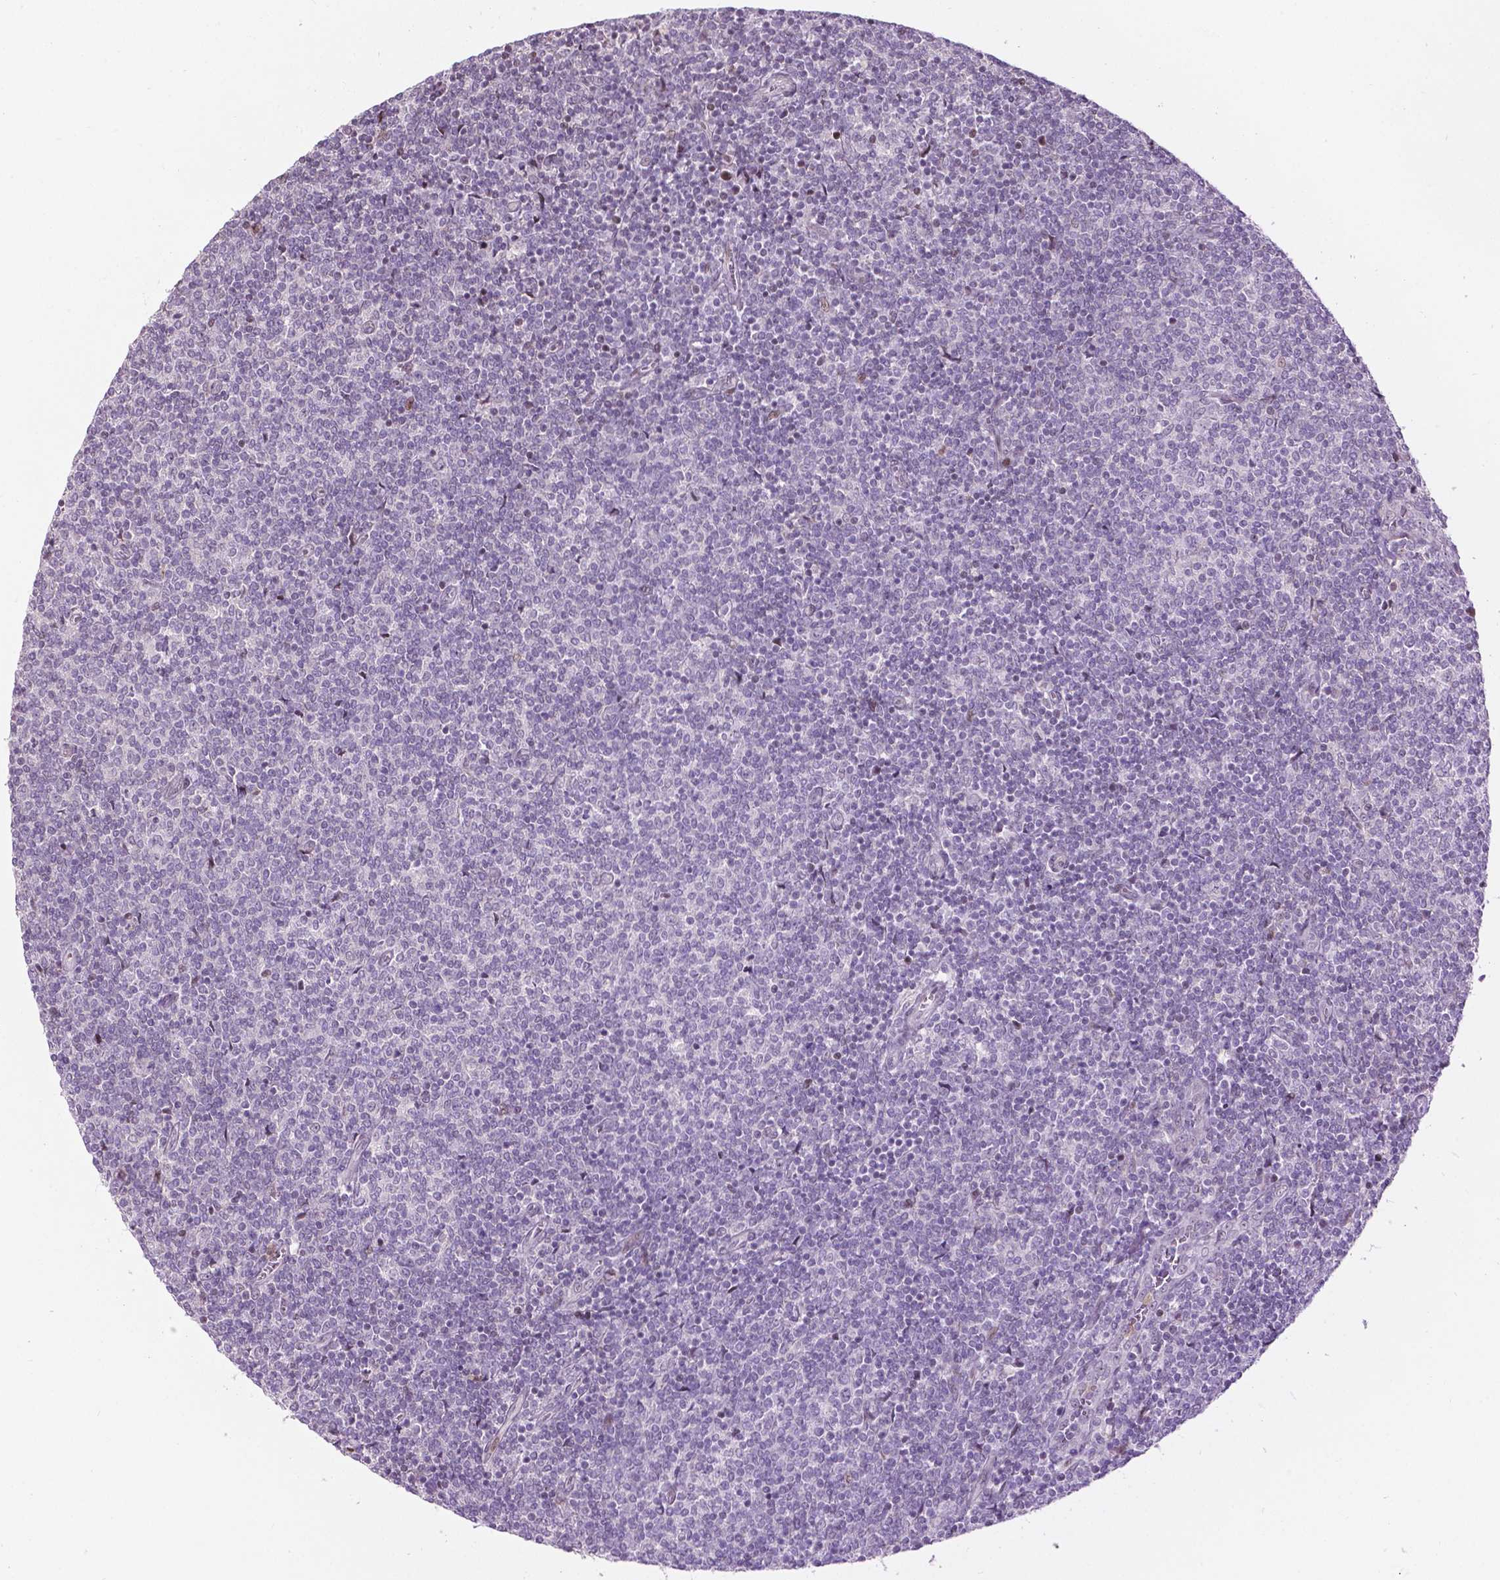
{"staining": {"intensity": "negative", "quantity": "none", "location": "none"}, "tissue": "lymphoma", "cell_type": "Tumor cells", "image_type": "cancer", "snomed": [{"axis": "morphology", "description": "Malignant lymphoma, non-Hodgkin's type, Low grade"}, {"axis": "topography", "description": "Lymph node"}], "caption": "Photomicrograph shows no significant protein positivity in tumor cells of lymphoma.", "gene": "PTPN18", "patient": {"sex": "male", "age": 52}}